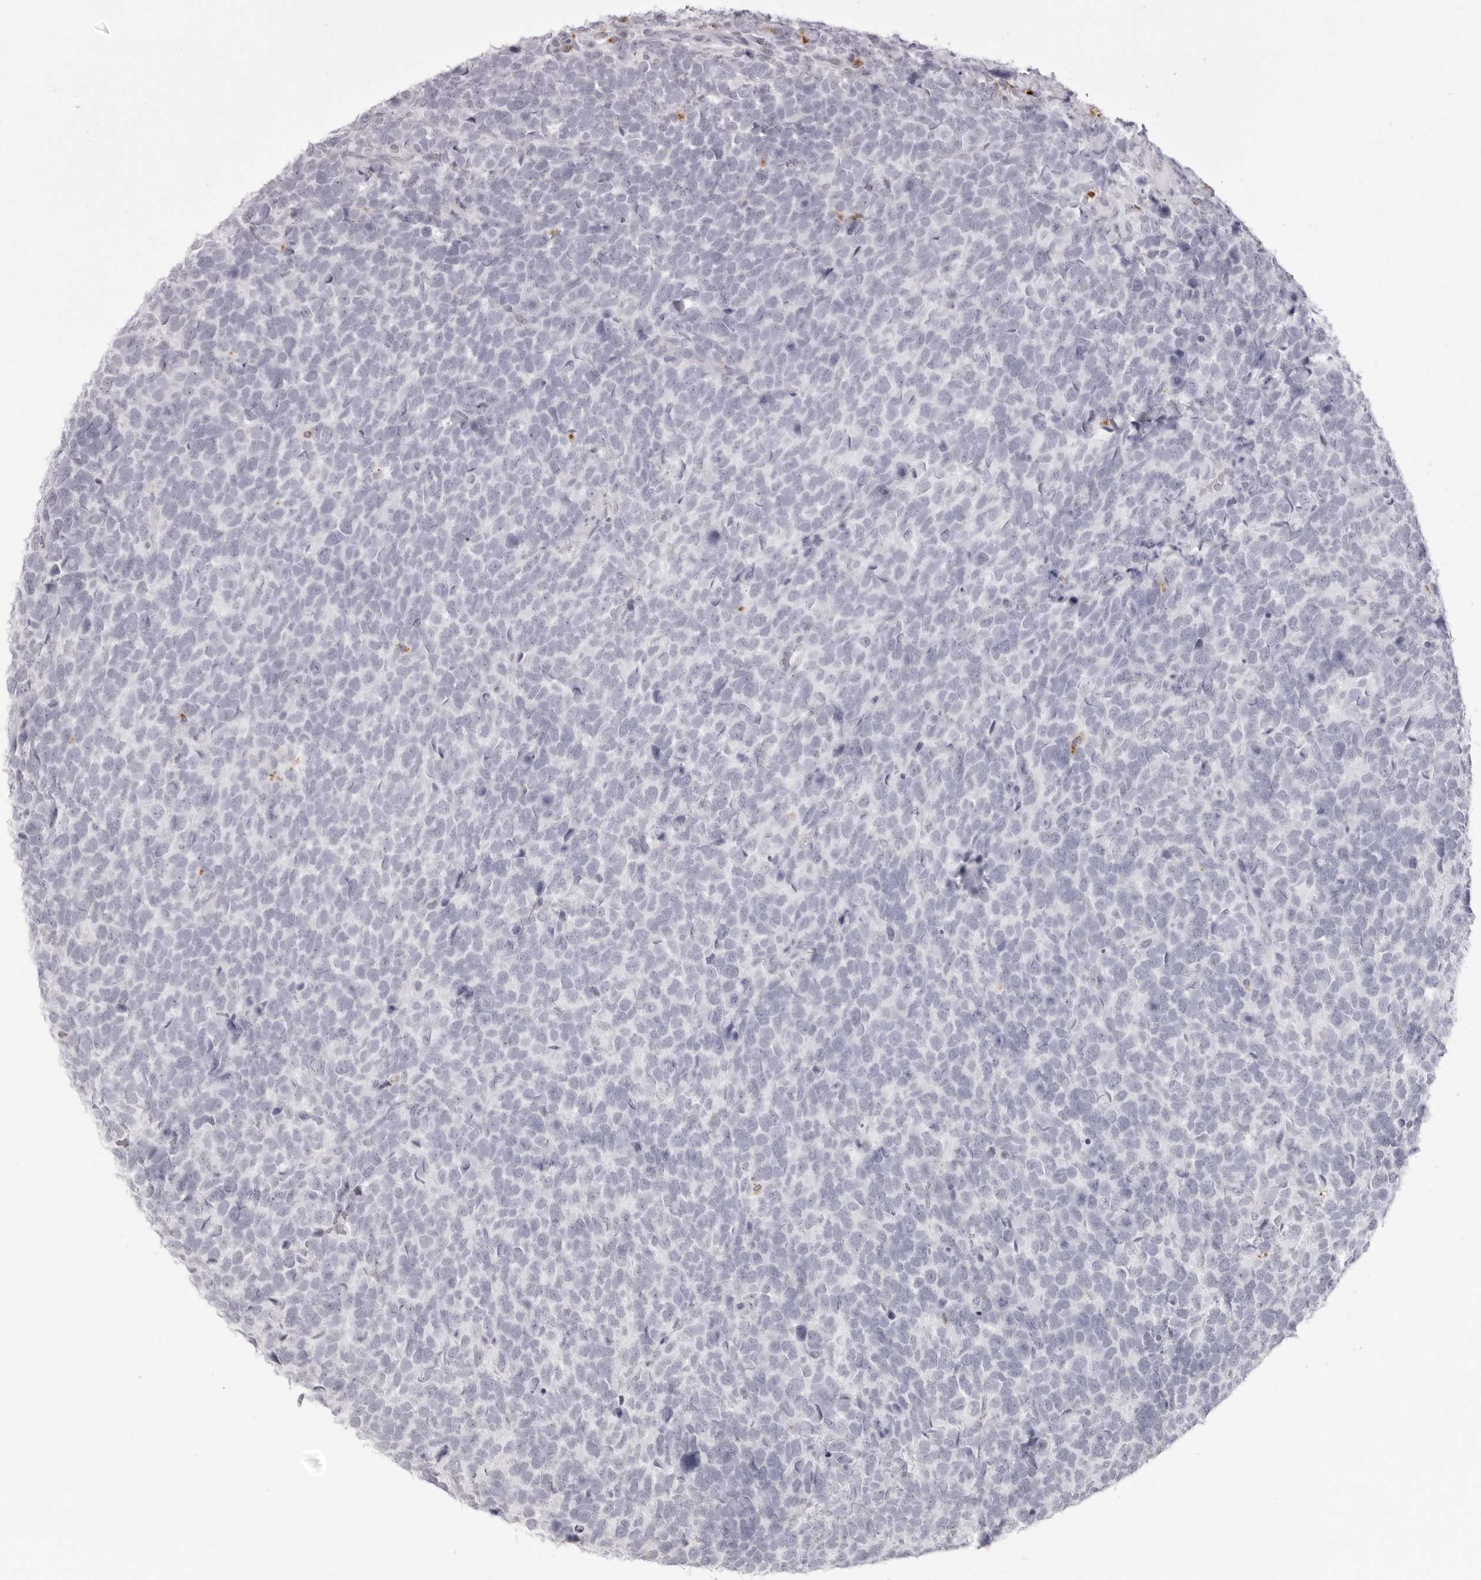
{"staining": {"intensity": "negative", "quantity": "none", "location": "none"}, "tissue": "urothelial cancer", "cell_type": "Tumor cells", "image_type": "cancer", "snomed": [{"axis": "morphology", "description": "Urothelial carcinoma, High grade"}, {"axis": "topography", "description": "Urinary bladder"}], "caption": "Protein analysis of high-grade urothelial carcinoma displays no significant positivity in tumor cells.", "gene": "IL25", "patient": {"sex": "female", "age": 82}}